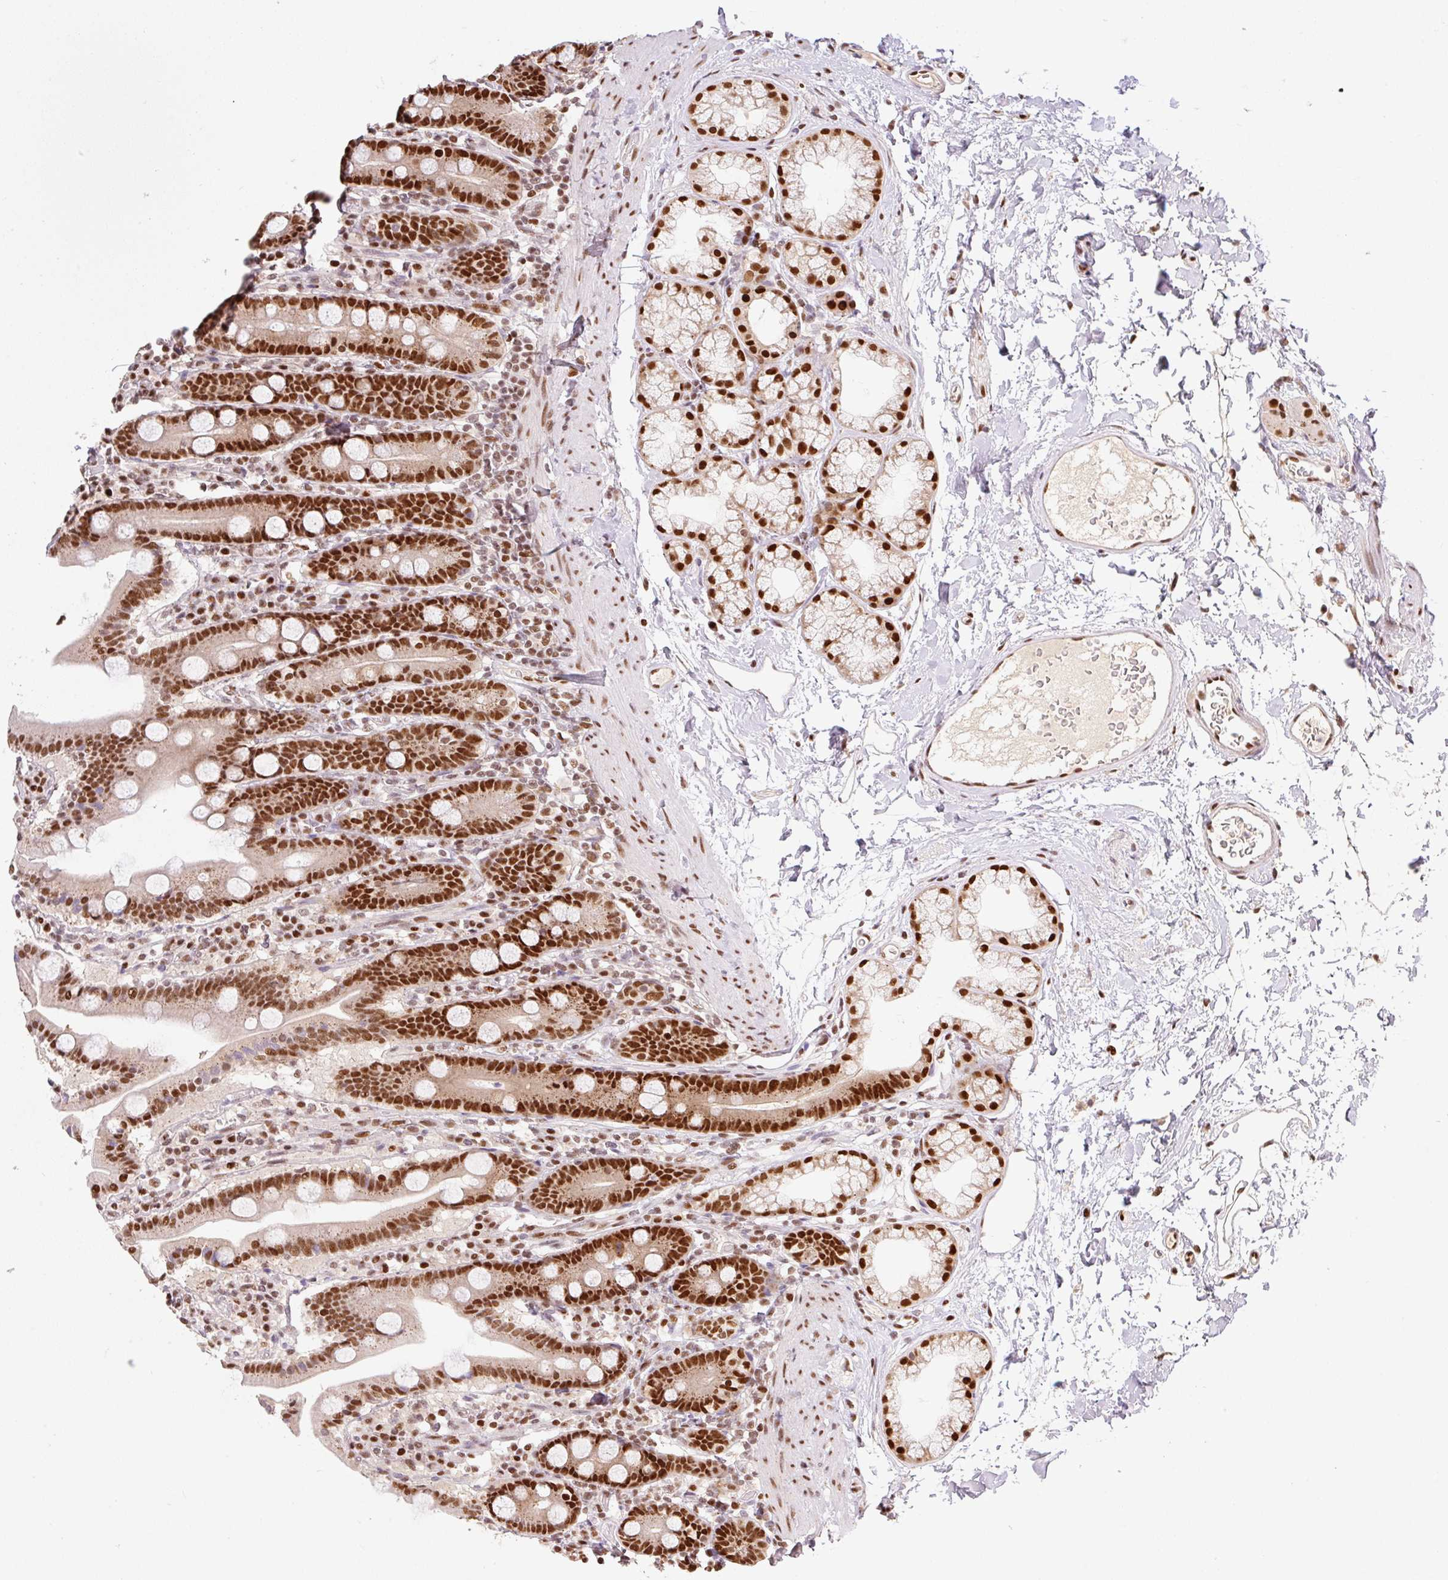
{"staining": {"intensity": "strong", "quantity": ">75%", "location": "nuclear"}, "tissue": "duodenum", "cell_type": "Glandular cells", "image_type": "normal", "snomed": [{"axis": "morphology", "description": "Normal tissue, NOS"}, {"axis": "topography", "description": "Duodenum"}], "caption": "IHC image of benign duodenum: duodenum stained using immunohistochemistry (IHC) displays high levels of strong protein expression localized specifically in the nuclear of glandular cells, appearing as a nuclear brown color.", "gene": "GPR139", "patient": {"sex": "male", "age": 55}}